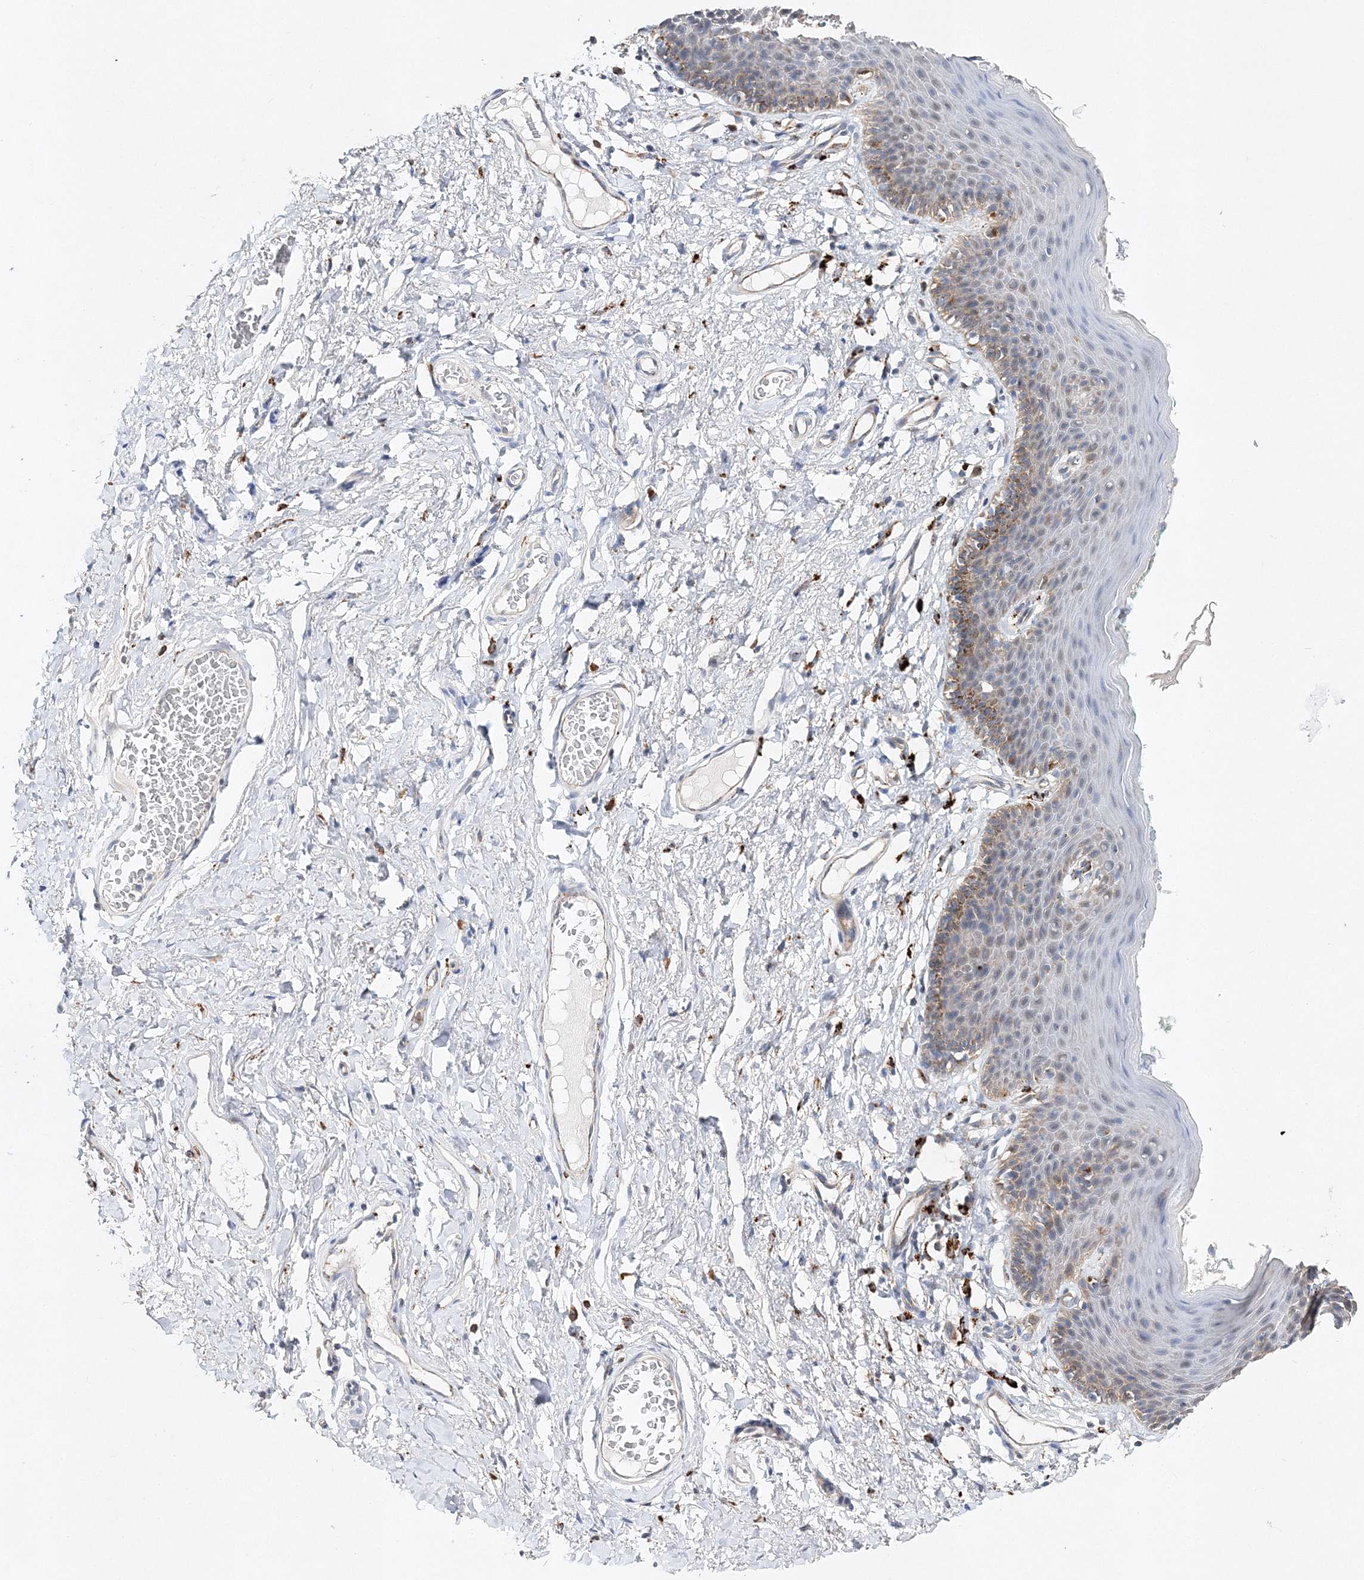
{"staining": {"intensity": "moderate", "quantity": "<25%", "location": "cytoplasmic/membranous"}, "tissue": "skin", "cell_type": "Epidermal cells", "image_type": "normal", "snomed": [{"axis": "morphology", "description": "Normal tissue, NOS"}, {"axis": "topography", "description": "Vulva"}], "caption": "DAB (3,3'-diaminobenzidine) immunohistochemical staining of unremarkable human skin reveals moderate cytoplasmic/membranous protein expression in approximately <25% of epidermal cells. The staining is performed using DAB (3,3'-diaminobenzidine) brown chromogen to label protein expression. The nuclei are counter-stained blue using hematoxylin.", "gene": "C3orf38", "patient": {"sex": "female", "age": 66}}